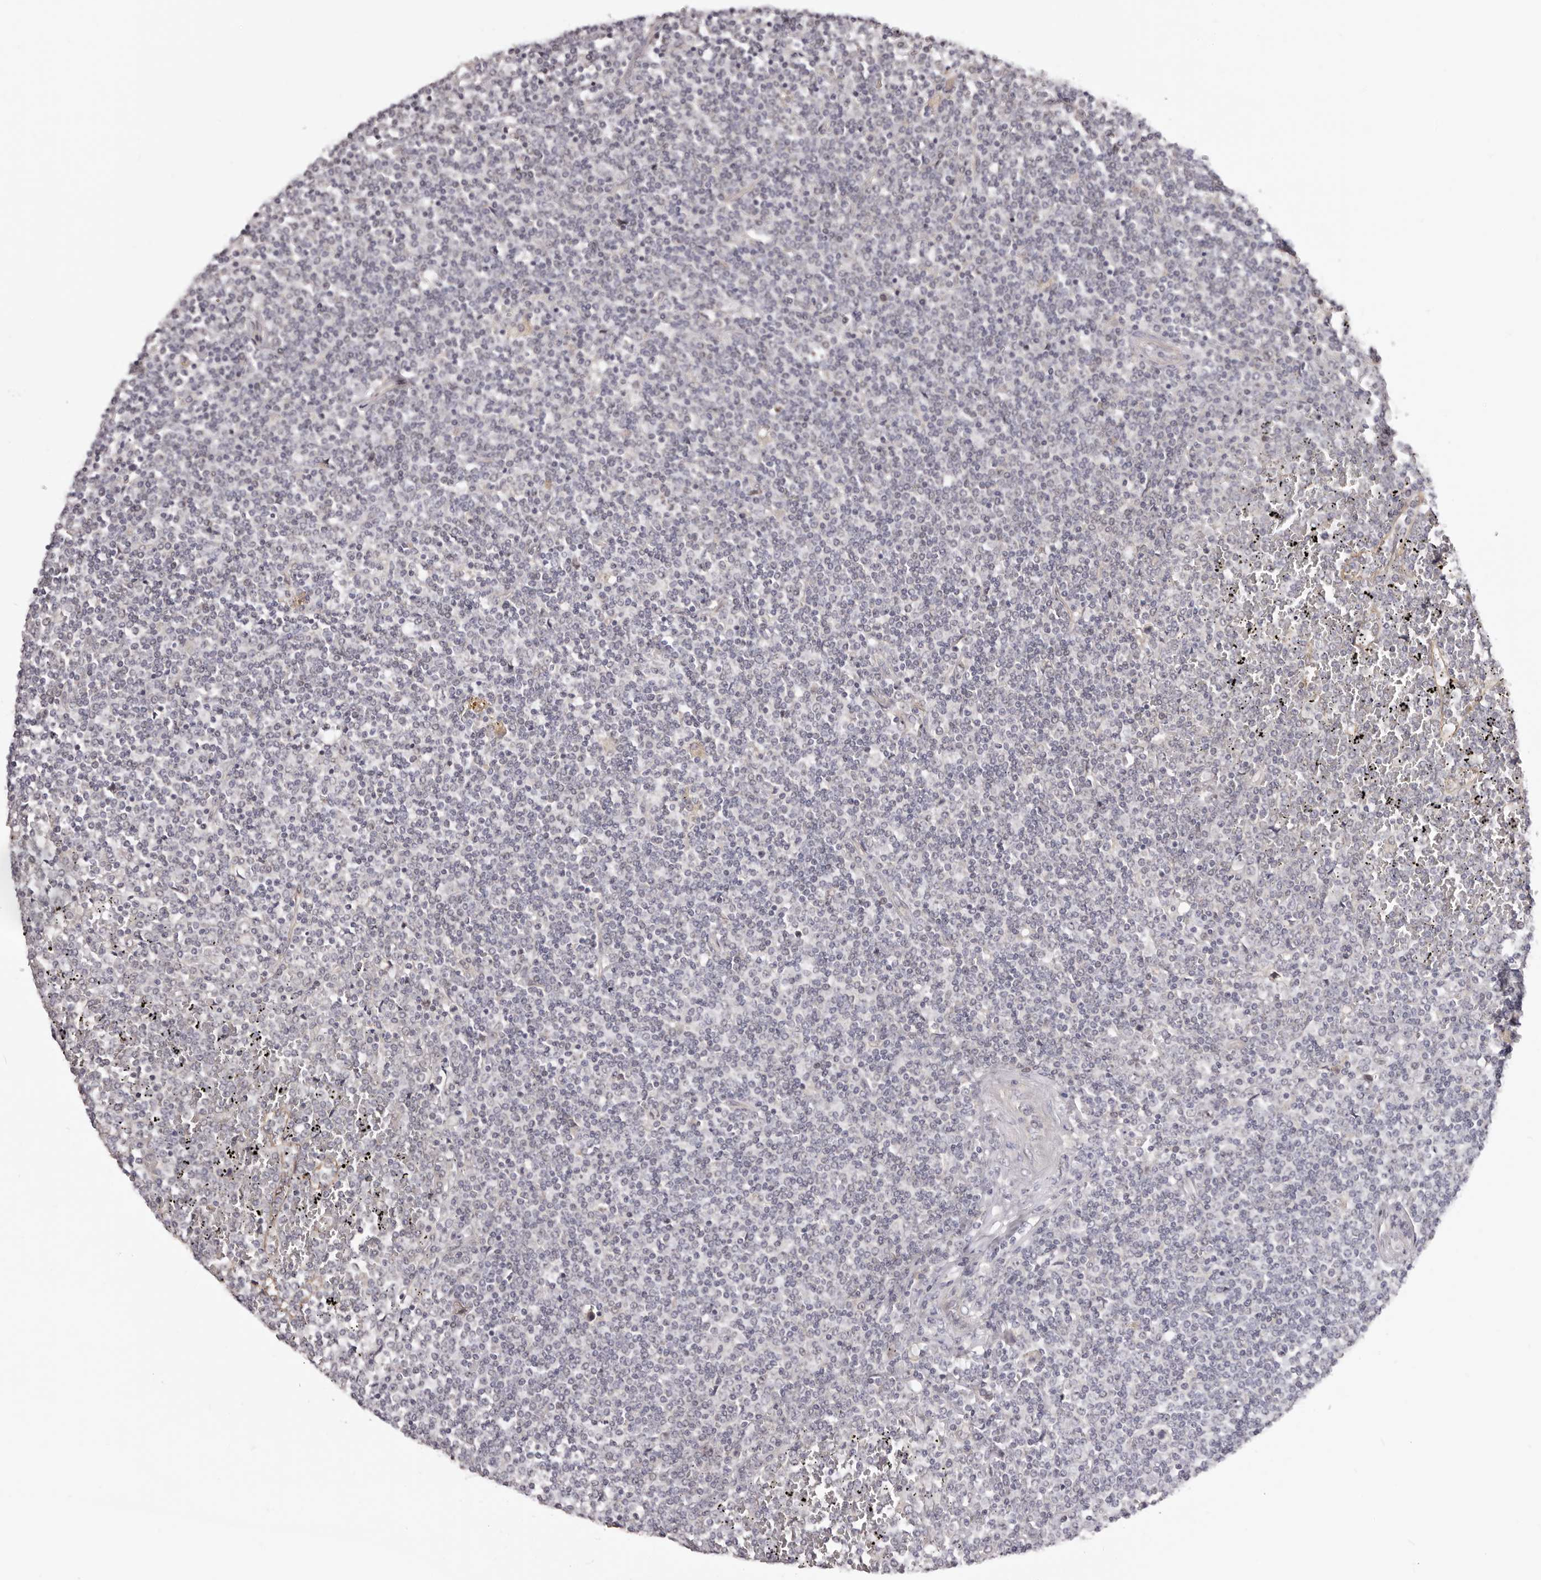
{"staining": {"intensity": "negative", "quantity": "none", "location": "none"}, "tissue": "lymphoma", "cell_type": "Tumor cells", "image_type": "cancer", "snomed": [{"axis": "morphology", "description": "Malignant lymphoma, non-Hodgkin's type, Low grade"}, {"axis": "topography", "description": "Spleen"}], "caption": "Immunohistochemistry (IHC) photomicrograph of lymphoma stained for a protein (brown), which shows no staining in tumor cells. (Stains: DAB IHC with hematoxylin counter stain, Microscopy: brightfield microscopy at high magnification).", "gene": "NOL12", "patient": {"sex": "female", "age": 19}}